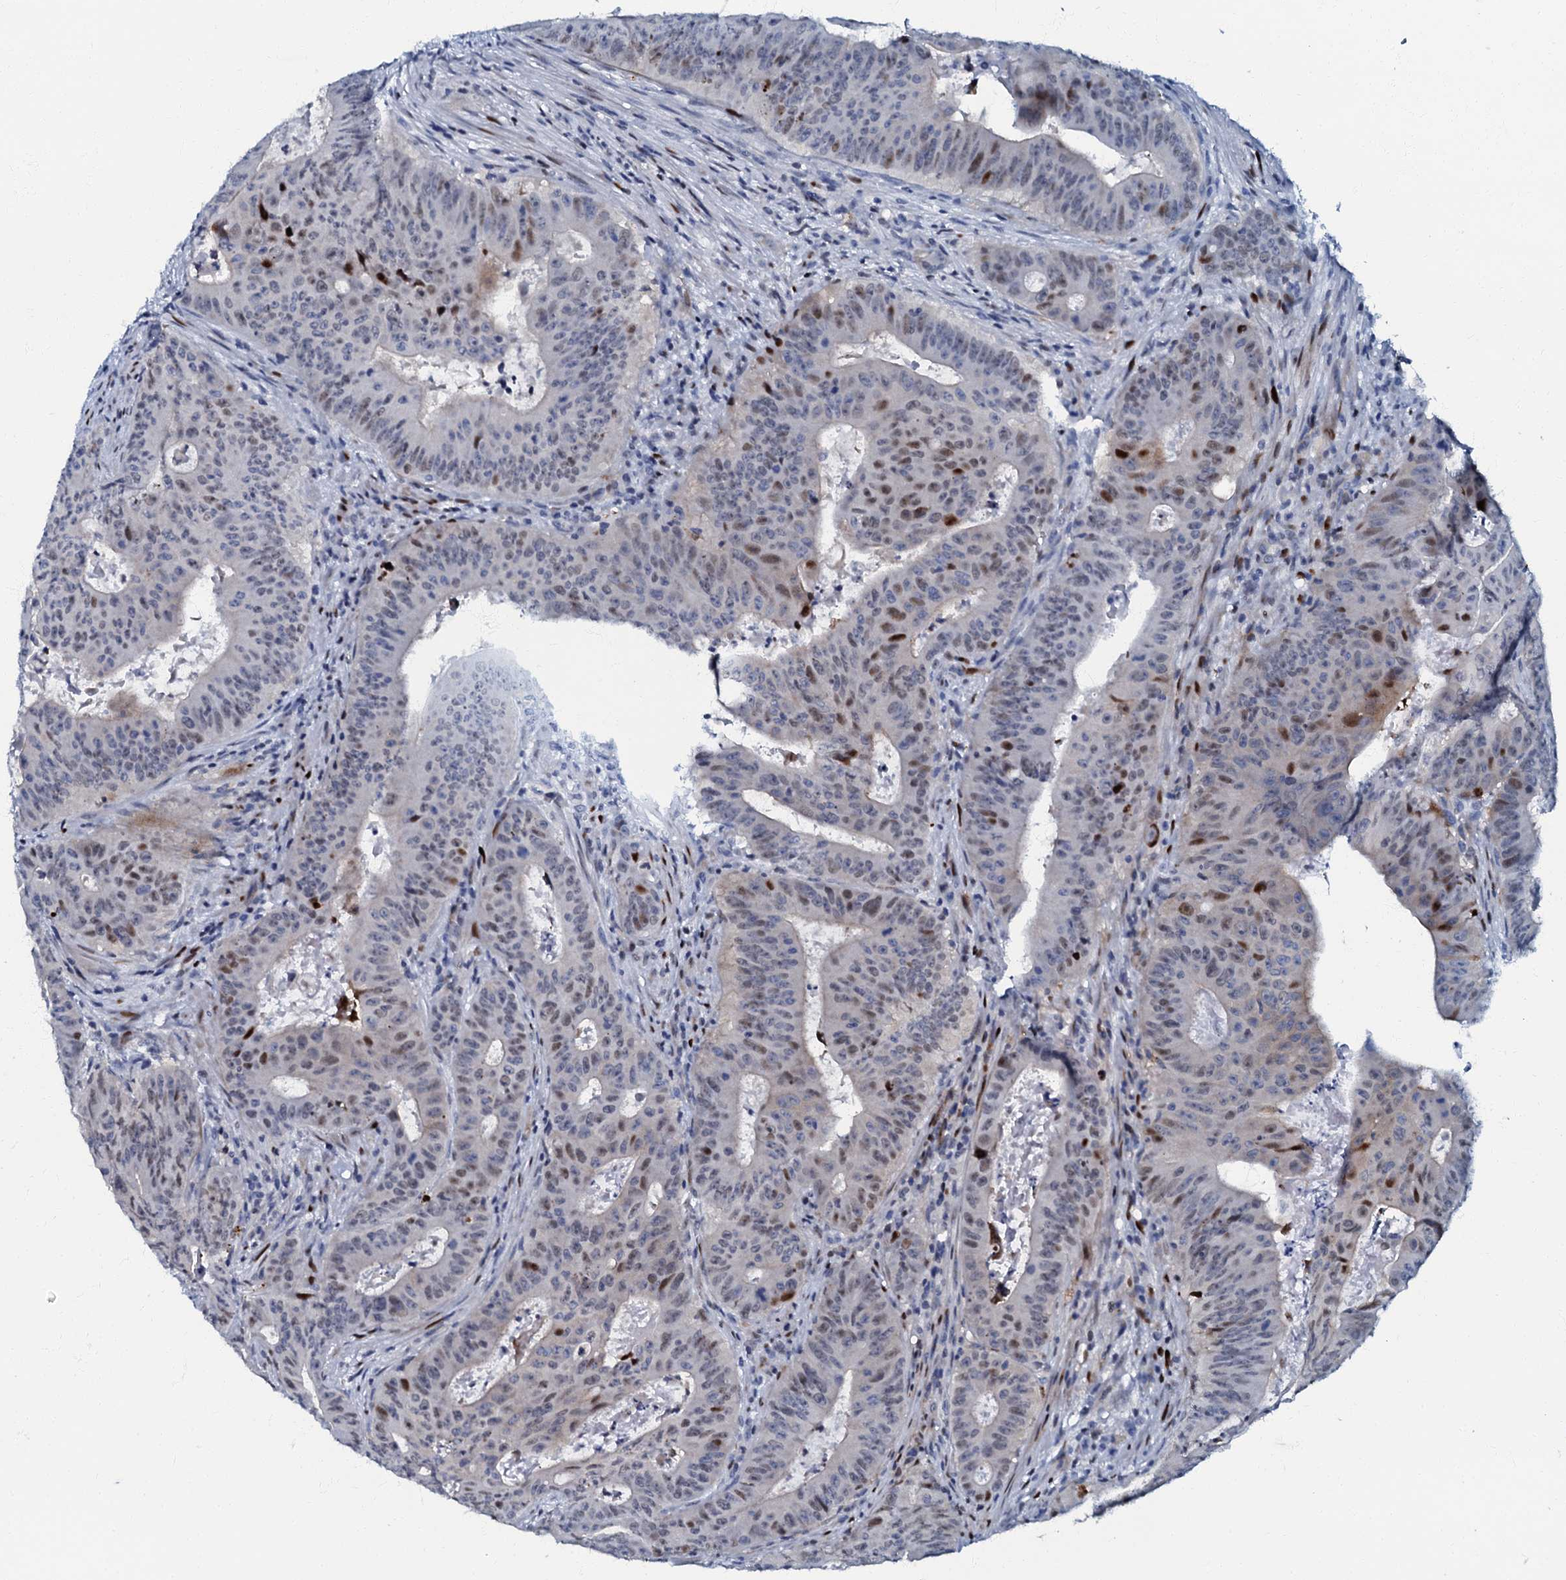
{"staining": {"intensity": "strong", "quantity": "<25%", "location": "nuclear"}, "tissue": "colorectal cancer", "cell_type": "Tumor cells", "image_type": "cancer", "snomed": [{"axis": "morphology", "description": "Adenocarcinoma, NOS"}, {"axis": "topography", "description": "Rectum"}], "caption": "Protein analysis of colorectal adenocarcinoma tissue demonstrates strong nuclear expression in about <25% of tumor cells.", "gene": "MFSD5", "patient": {"sex": "female", "age": 75}}